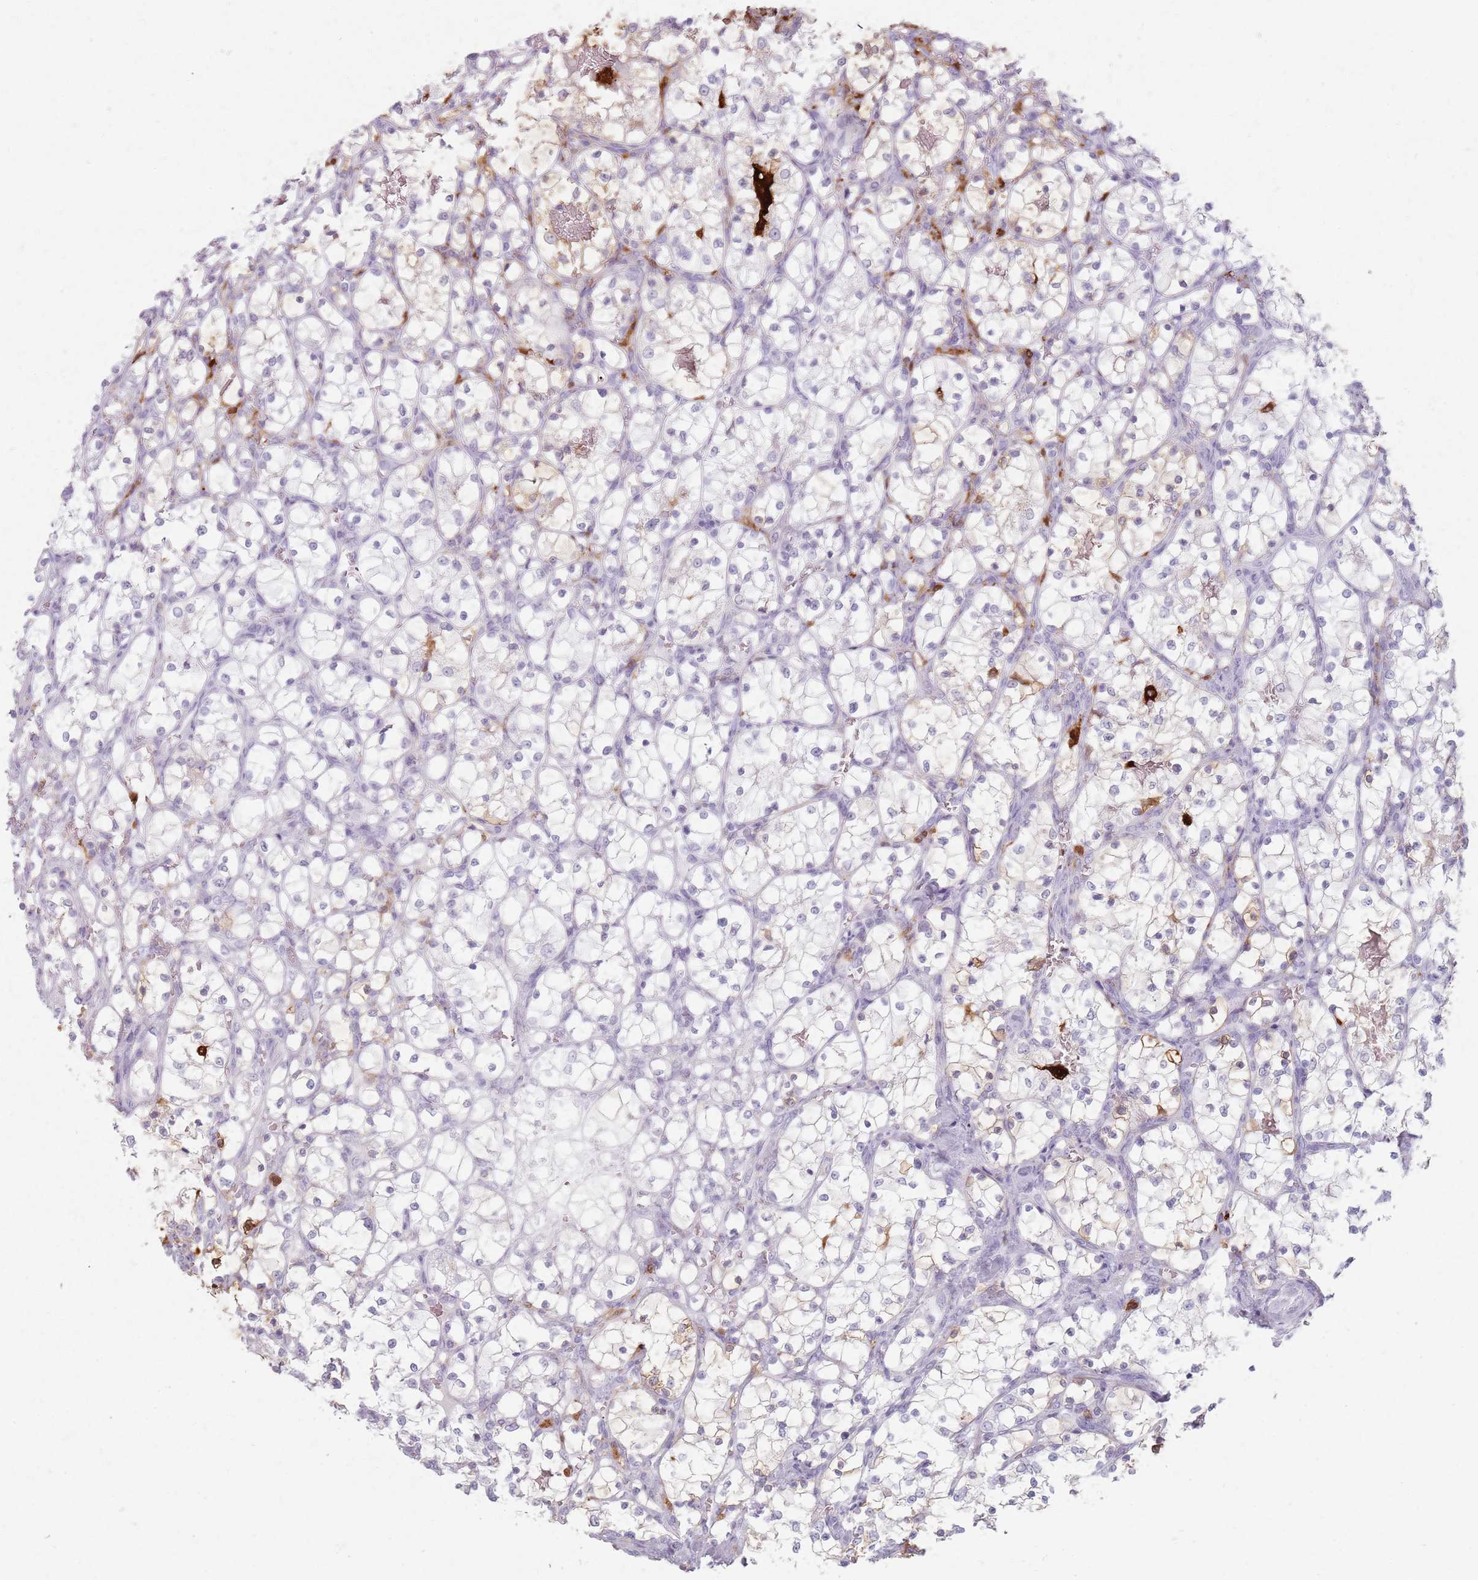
{"staining": {"intensity": "weak", "quantity": "<25%", "location": "cytoplasmic/membranous"}, "tissue": "renal cancer", "cell_type": "Tumor cells", "image_type": "cancer", "snomed": [{"axis": "morphology", "description": "Adenocarcinoma, NOS"}, {"axis": "topography", "description": "Kidney"}], "caption": "High power microscopy histopathology image of an IHC image of renal cancer, revealing no significant staining in tumor cells.", "gene": "GDPGP1", "patient": {"sex": "female", "age": 69}}